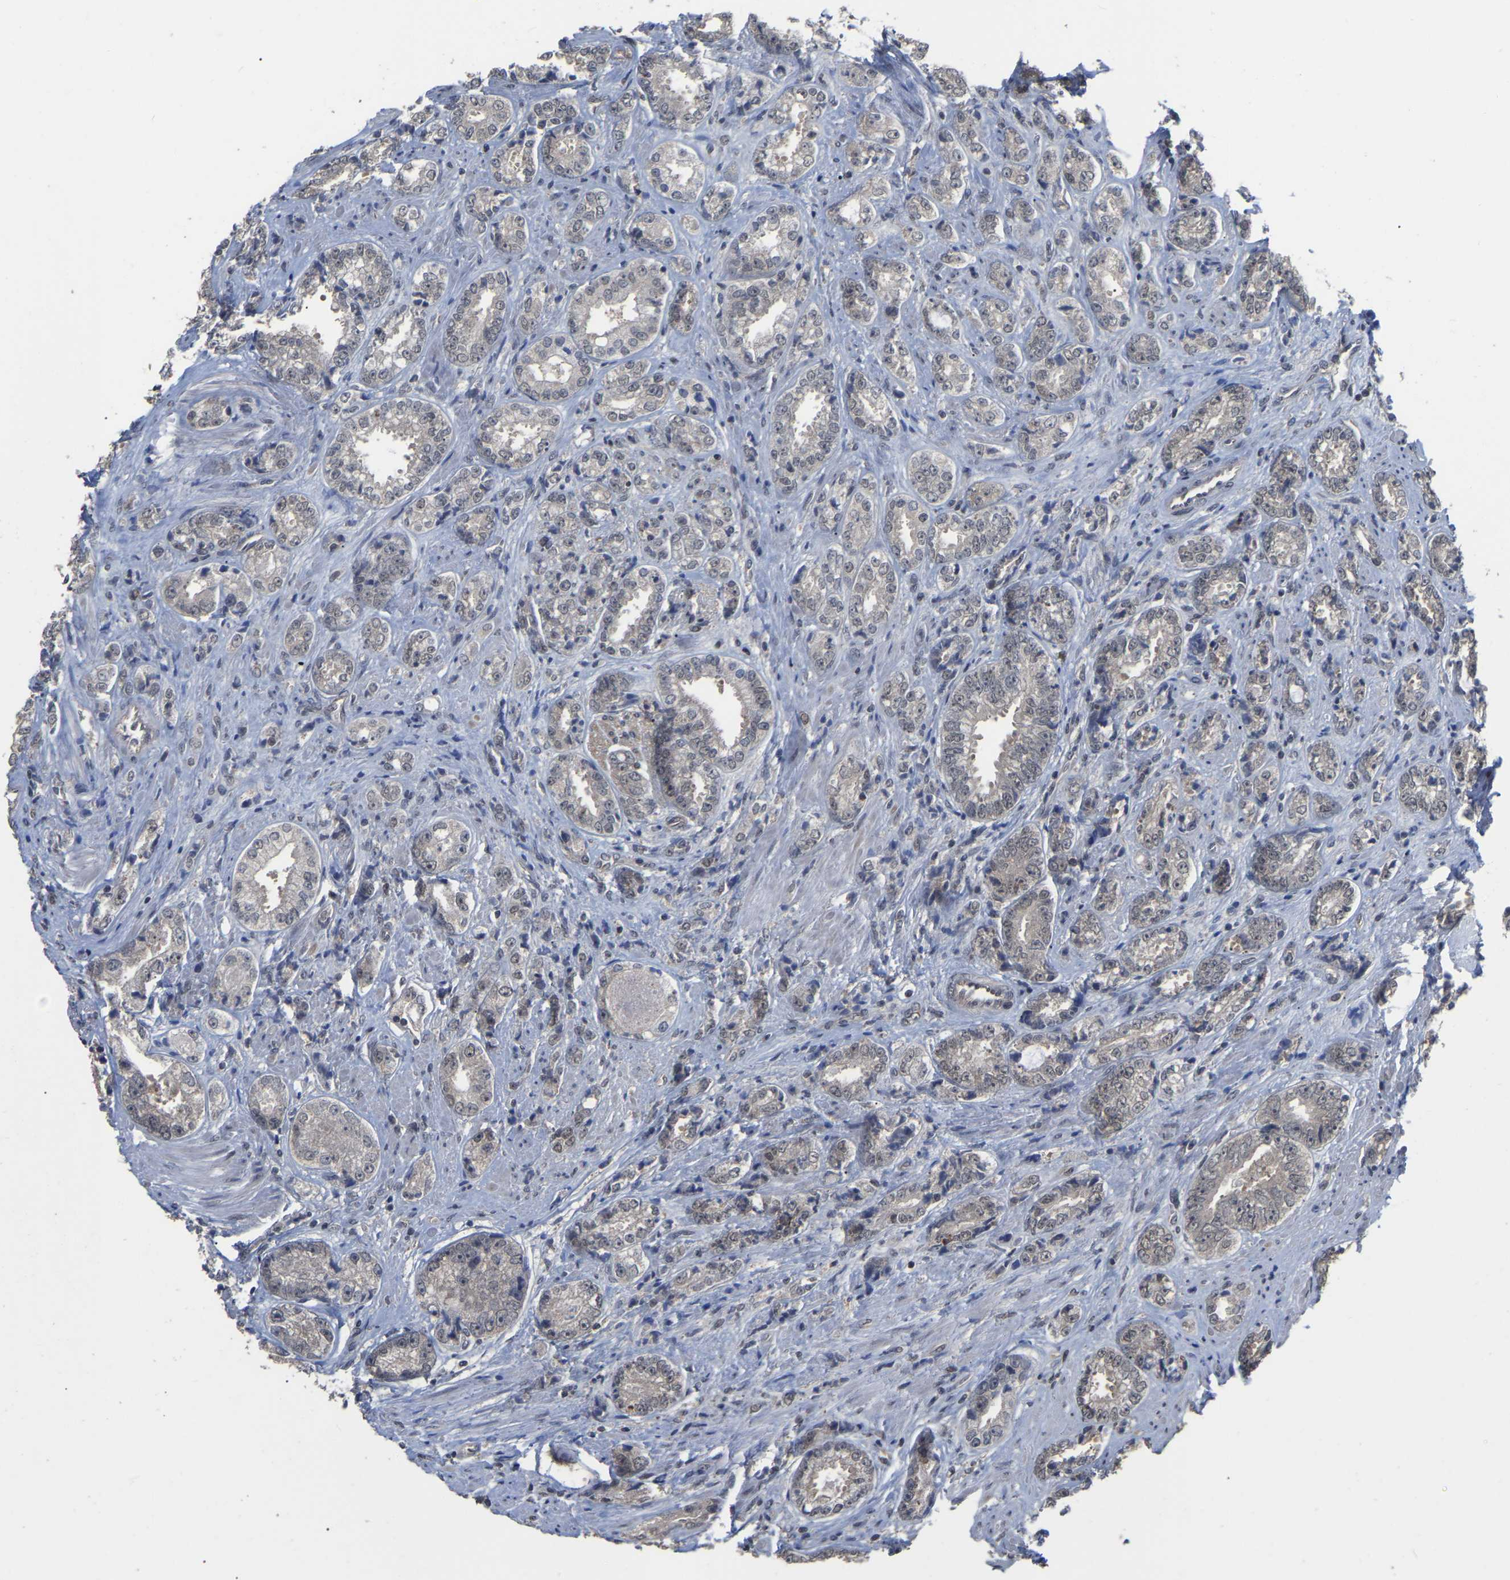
{"staining": {"intensity": "negative", "quantity": "none", "location": "none"}, "tissue": "prostate cancer", "cell_type": "Tumor cells", "image_type": "cancer", "snomed": [{"axis": "morphology", "description": "Adenocarcinoma, High grade"}, {"axis": "topography", "description": "Prostate"}], "caption": "This image is of prostate high-grade adenocarcinoma stained with immunohistochemistry (IHC) to label a protein in brown with the nuclei are counter-stained blue. There is no positivity in tumor cells.", "gene": "JAZF1", "patient": {"sex": "male", "age": 61}}